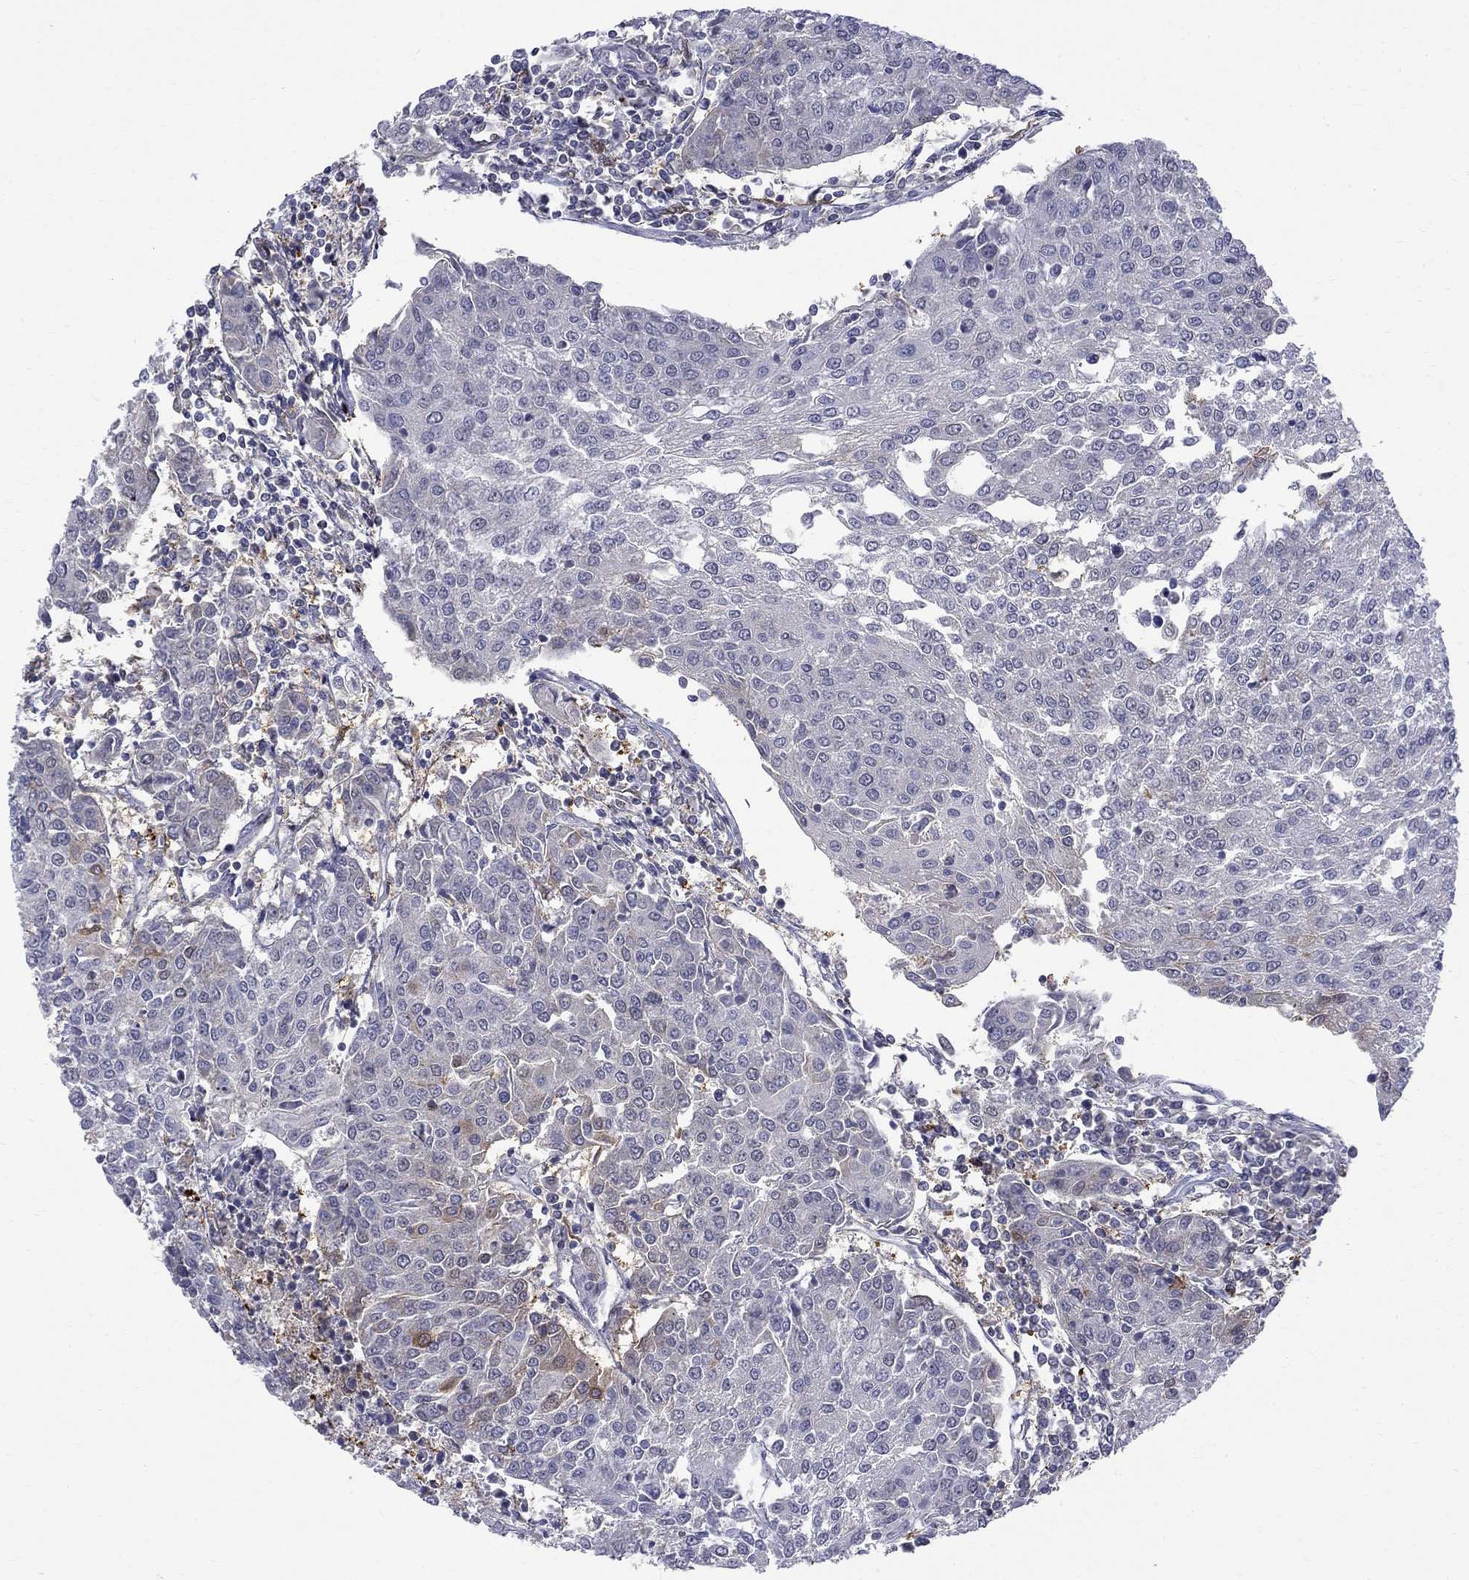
{"staining": {"intensity": "moderate", "quantity": "<25%", "location": "cytoplasmic/membranous"}, "tissue": "urothelial cancer", "cell_type": "Tumor cells", "image_type": "cancer", "snomed": [{"axis": "morphology", "description": "Urothelial carcinoma, High grade"}, {"axis": "topography", "description": "Urinary bladder"}], "caption": "Immunohistochemistry (IHC) micrograph of urothelial cancer stained for a protein (brown), which demonstrates low levels of moderate cytoplasmic/membranous expression in about <25% of tumor cells.", "gene": "PCBP3", "patient": {"sex": "female", "age": 85}}